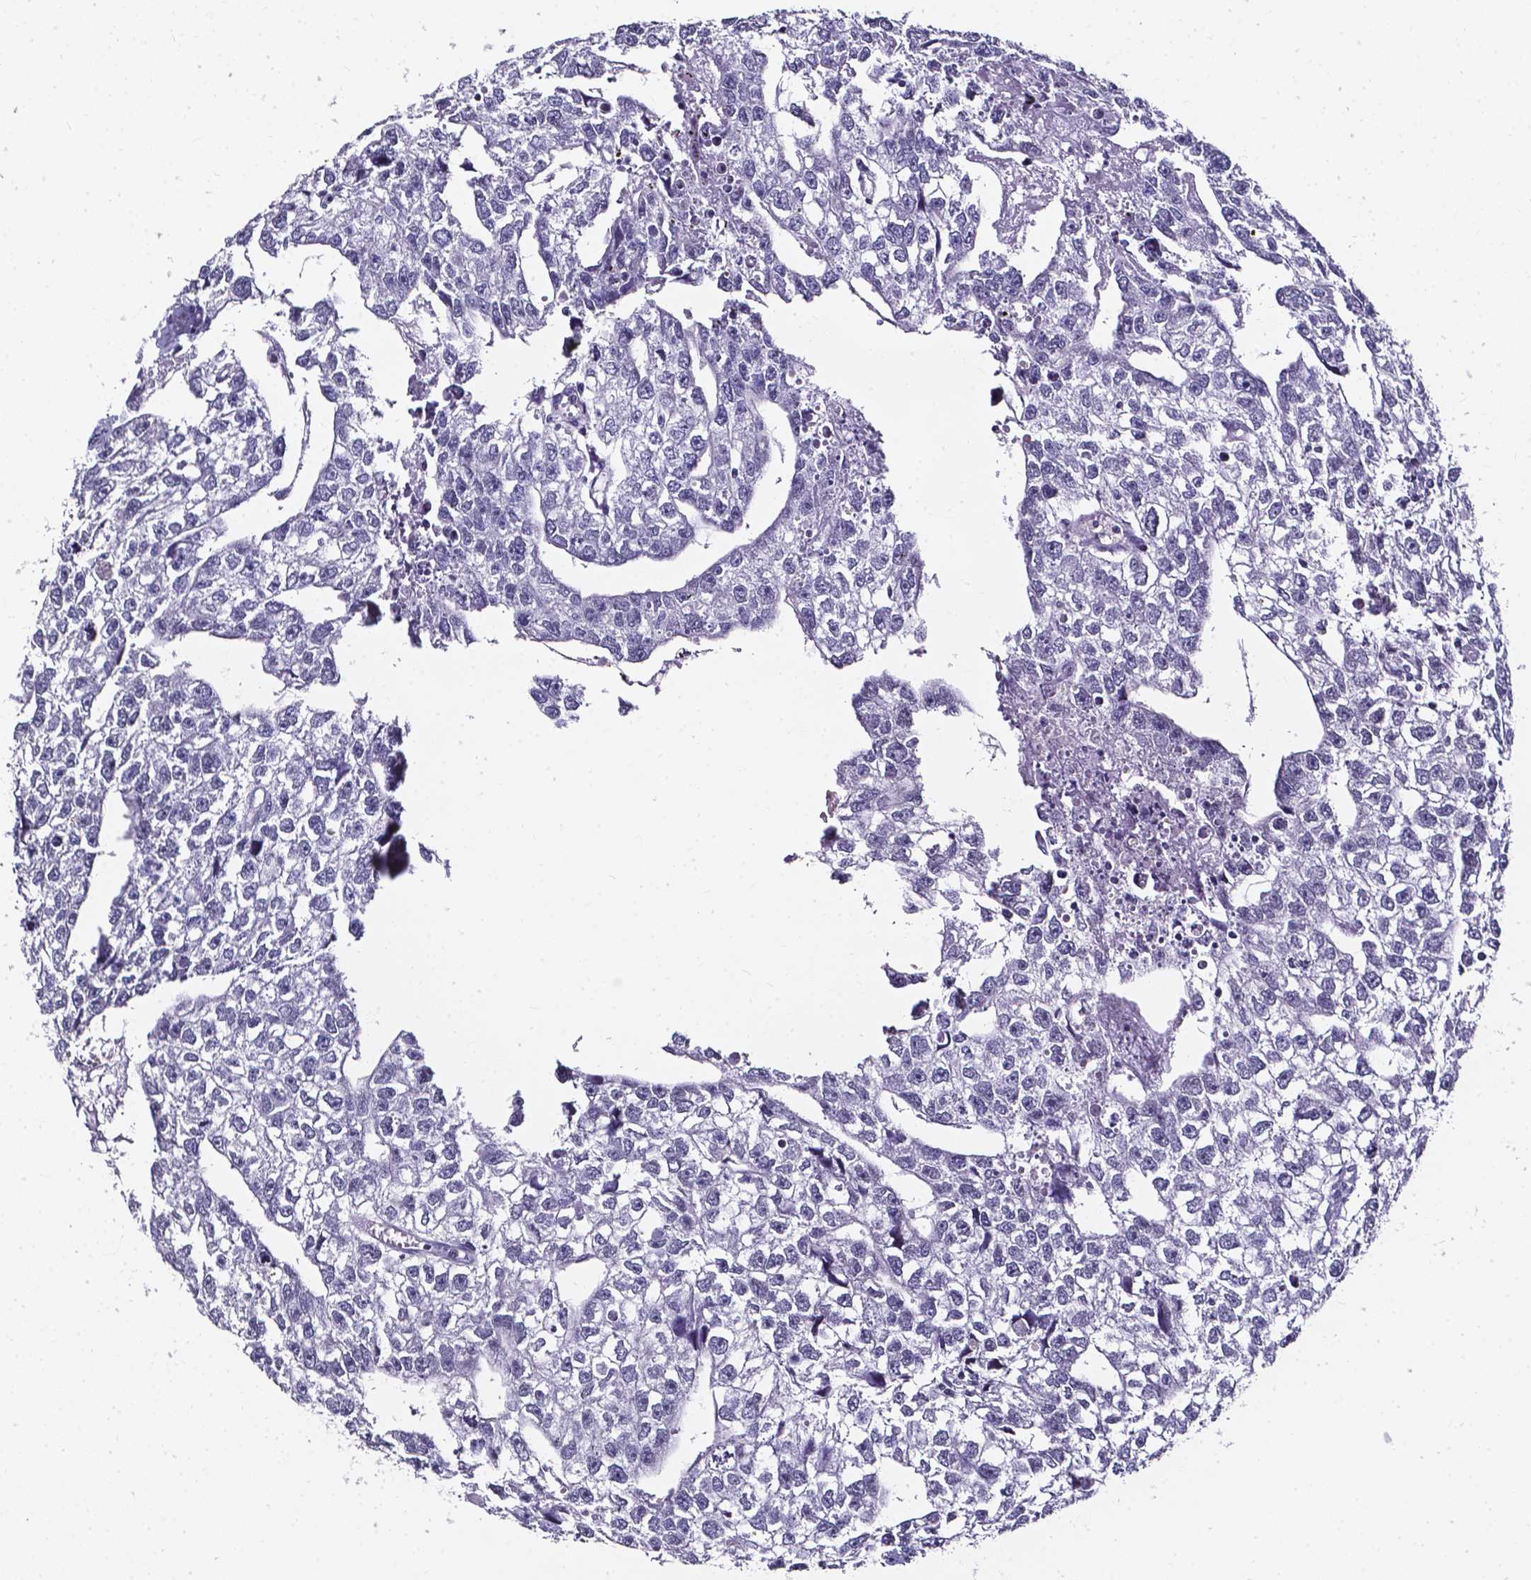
{"staining": {"intensity": "negative", "quantity": "none", "location": "none"}, "tissue": "testis cancer", "cell_type": "Tumor cells", "image_type": "cancer", "snomed": [{"axis": "morphology", "description": "Carcinoma, Embryonal, NOS"}, {"axis": "morphology", "description": "Teratoma, malignant, NOS"}, {"axis": "topography", "description": "Testis"}], "caption": "Human testis cancer (embryonal carcinoma) stained for a protein using IHC reveals no positivity in tumor cells.", "gene": "AKR1B10", "patient": {"sex": "male", "age": 44}}